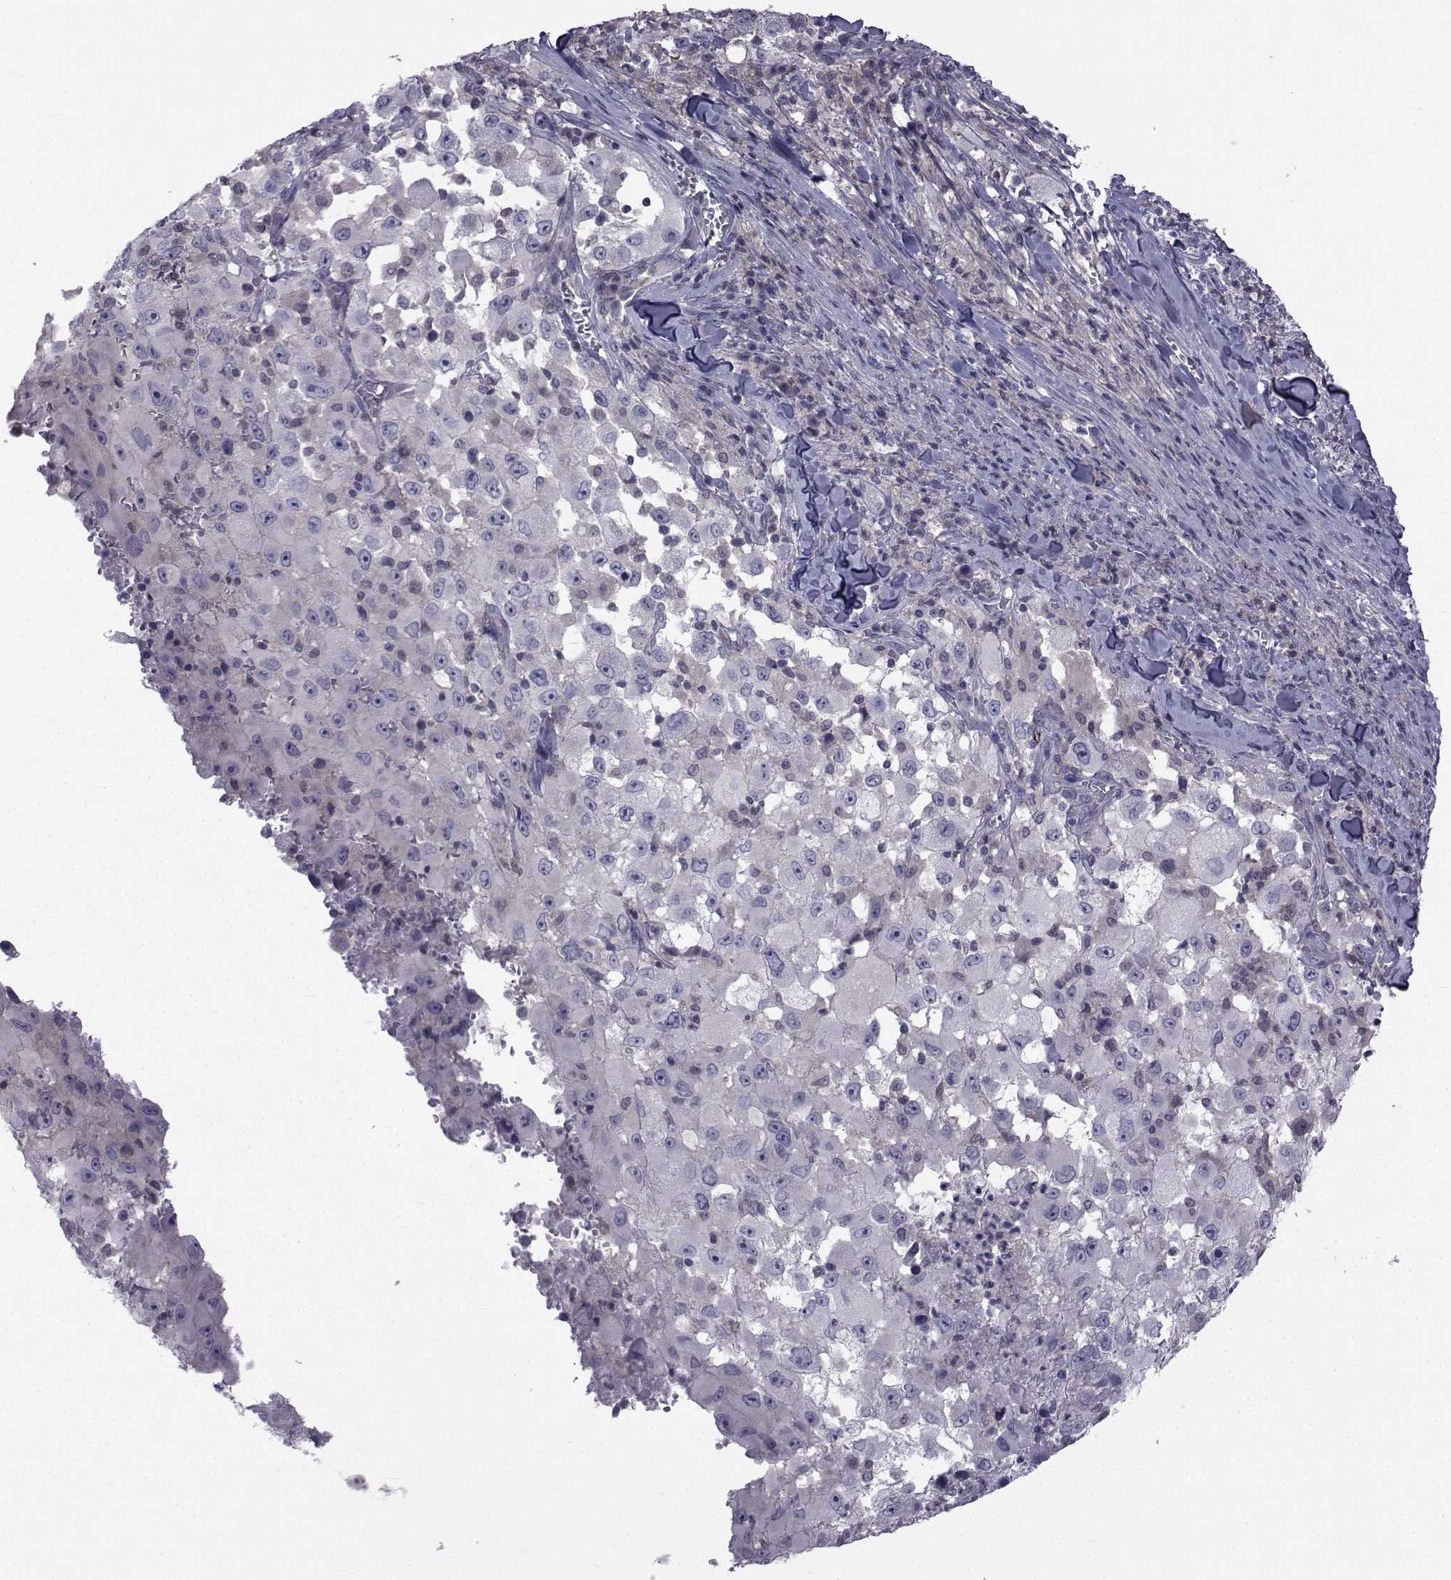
{"staining": {"intensity": "negative", "quantity": "none", "location": "none"}, "tissue": "melanoma", "cell_type": "Tumor cells", "image_type": "cancer", "snomed": [{"axis": "morphology", "description": "Malignant melanoma, Metastatic site"}, {"axis": "topography", "description": "Soft tissue"}], "caption": "Tumor cells show no significant expression in melanoma.", "gene": "SLC30A10", "patient": {"sex": "male", "age": 50}}